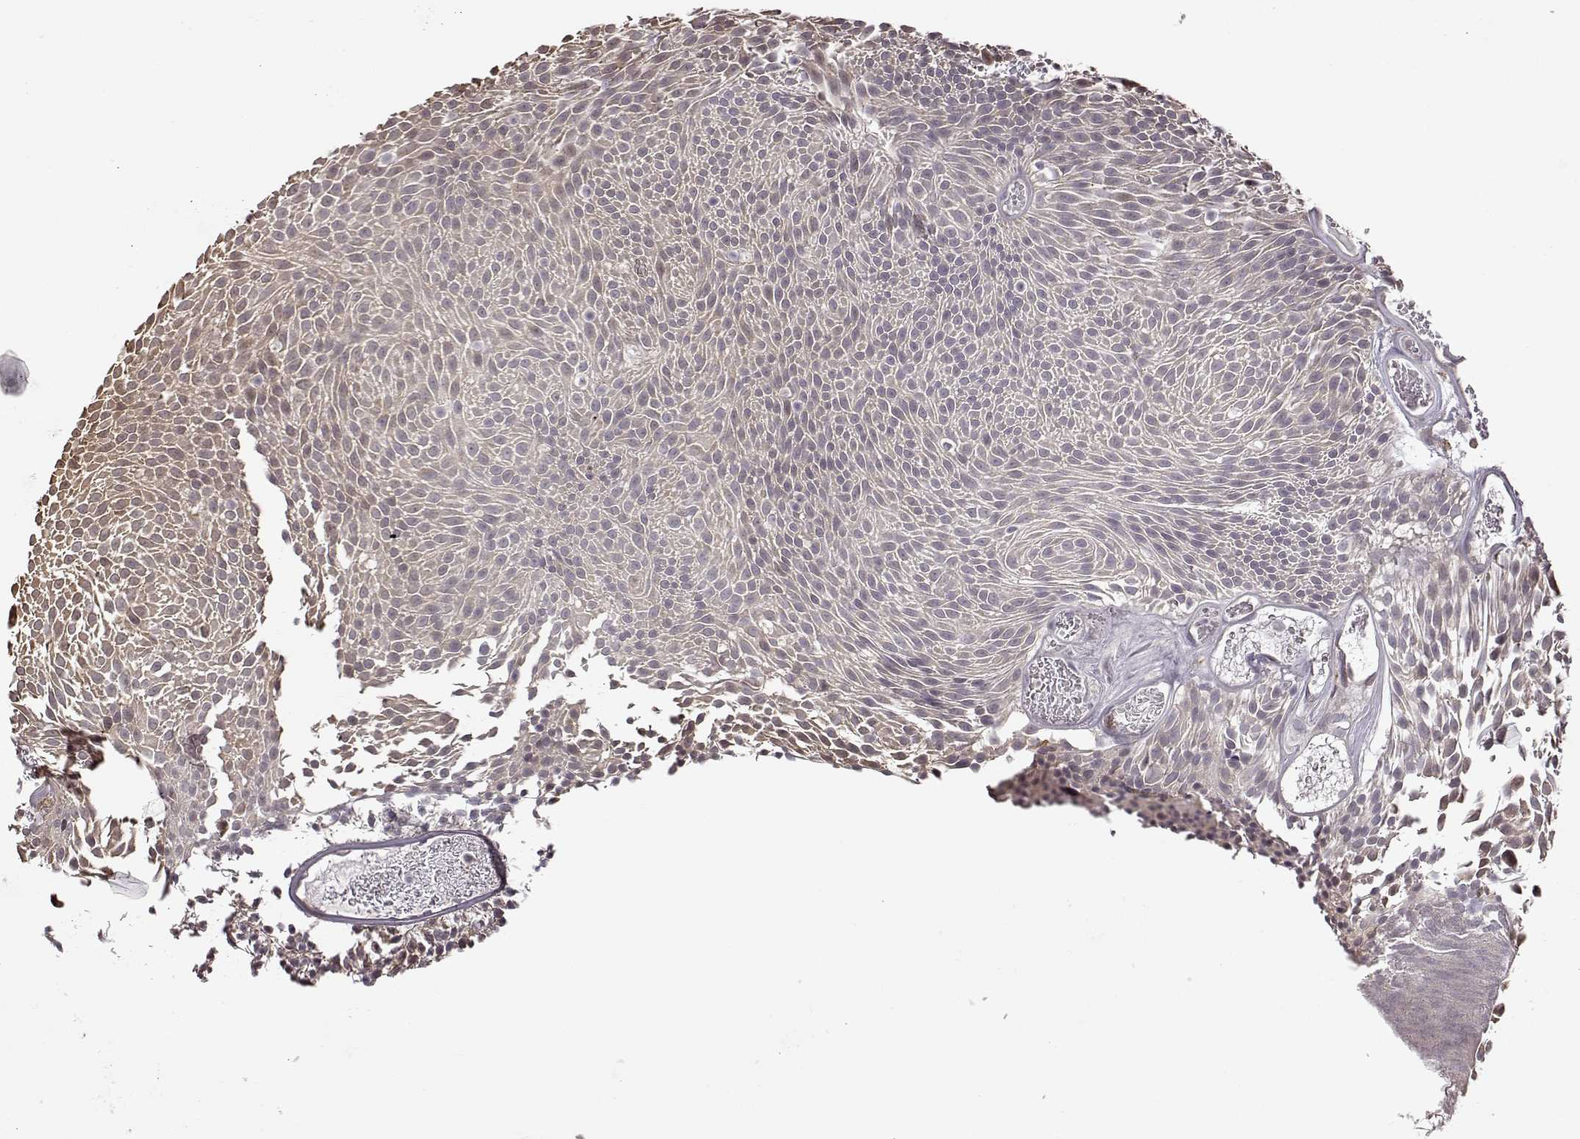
{"staining": {"intensity": "negative", "quantity": "none", "location": "none"}, "tissue": "urothelial cancer", "cell_type": "Tumor cells", "image_type": "cancer", "snomed": [{"axis": "morphology", "description": "Urothelial carcinoma, Low grade"}, {"axis": "topography", "description": "Urinary bladder"}], "caption": "There is no significant positivity in tumor cells of urothelial cancer. (IHC, brightfield microscopy, high magnification).", "gene": "CRB1", "patient": {"sex": "male", "age": 77}}